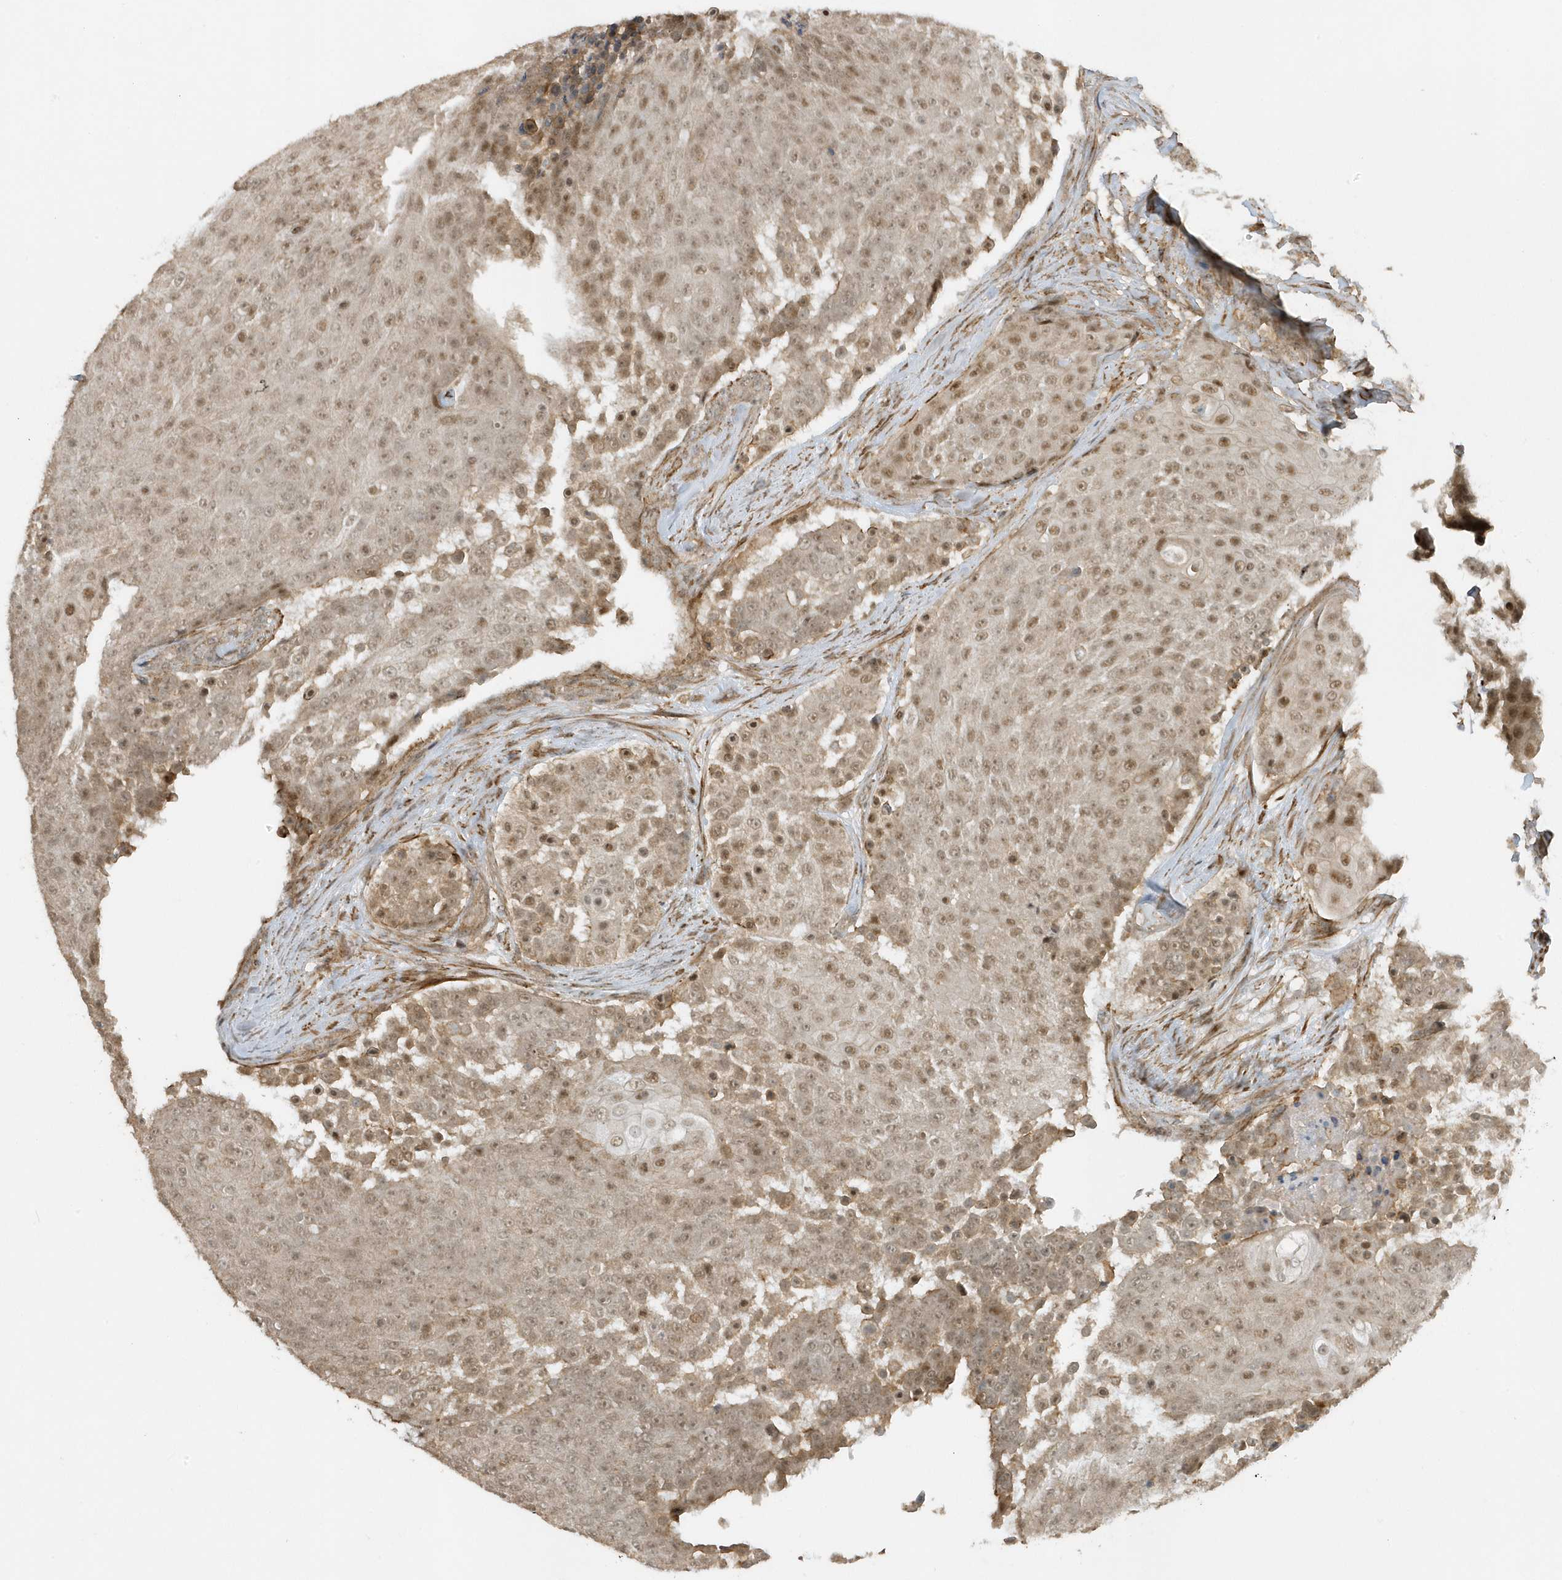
{"staining": {"intensity": "moderate", "quantity": ">75%", "location": "nuclear"}, "tissue": "urothelial cancer", "cell_type": "Tumor cells", "image_type": "cancer", "snomed": [{"axis": "morphology", "description": "Urothelial carcinoma, High grade"}, {"axis": "topography", "description": "Urinary bladder"}], "caption": "High-grade urothelial carcinoma stained for a protein shows moderate nuclear positivity in tumor cells.", "gene": "ZBTB8A", "patient": {"sex": "female", "age": 63}}